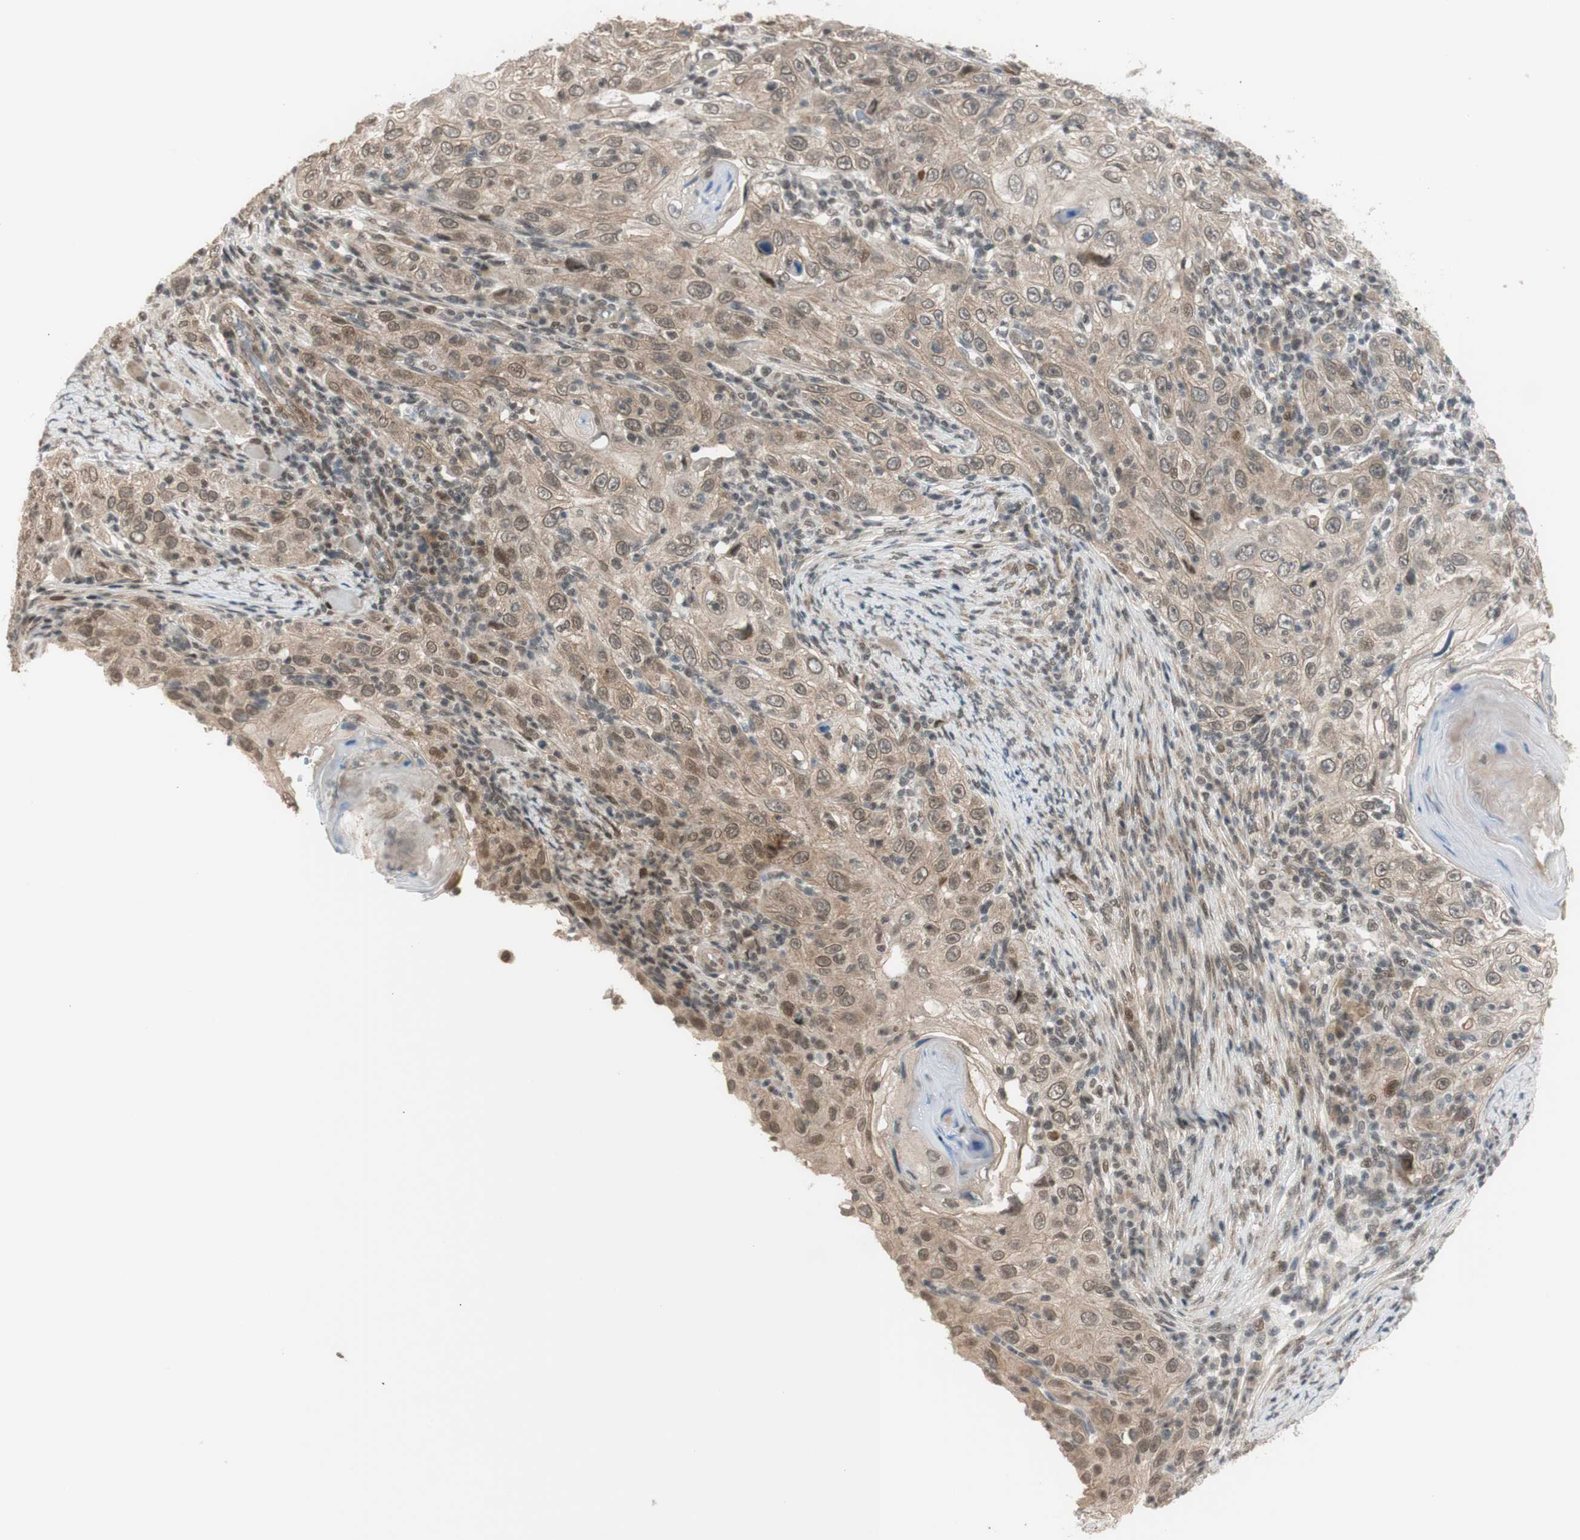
{"staining": {"intensity": "weak", "quantity": ">75%", "location": "cytoplasmic/membranous"}, "tissue": "skin cancer", "cell_type": "Tumor cells", "image_type": "cancer", "snomed": [{"axis": "morphology", "description": "Squamous cell carcinoma, NOS"}, {"axis": "topography", "description": "Skin"}], "caption": "Skin squamous cell carcinoma stained for a protein displays weak cytoplasmic/membranous positivity in tumor cells.", "gene": "BRMS1", "patient": {"sex": "female", "age": 88}}